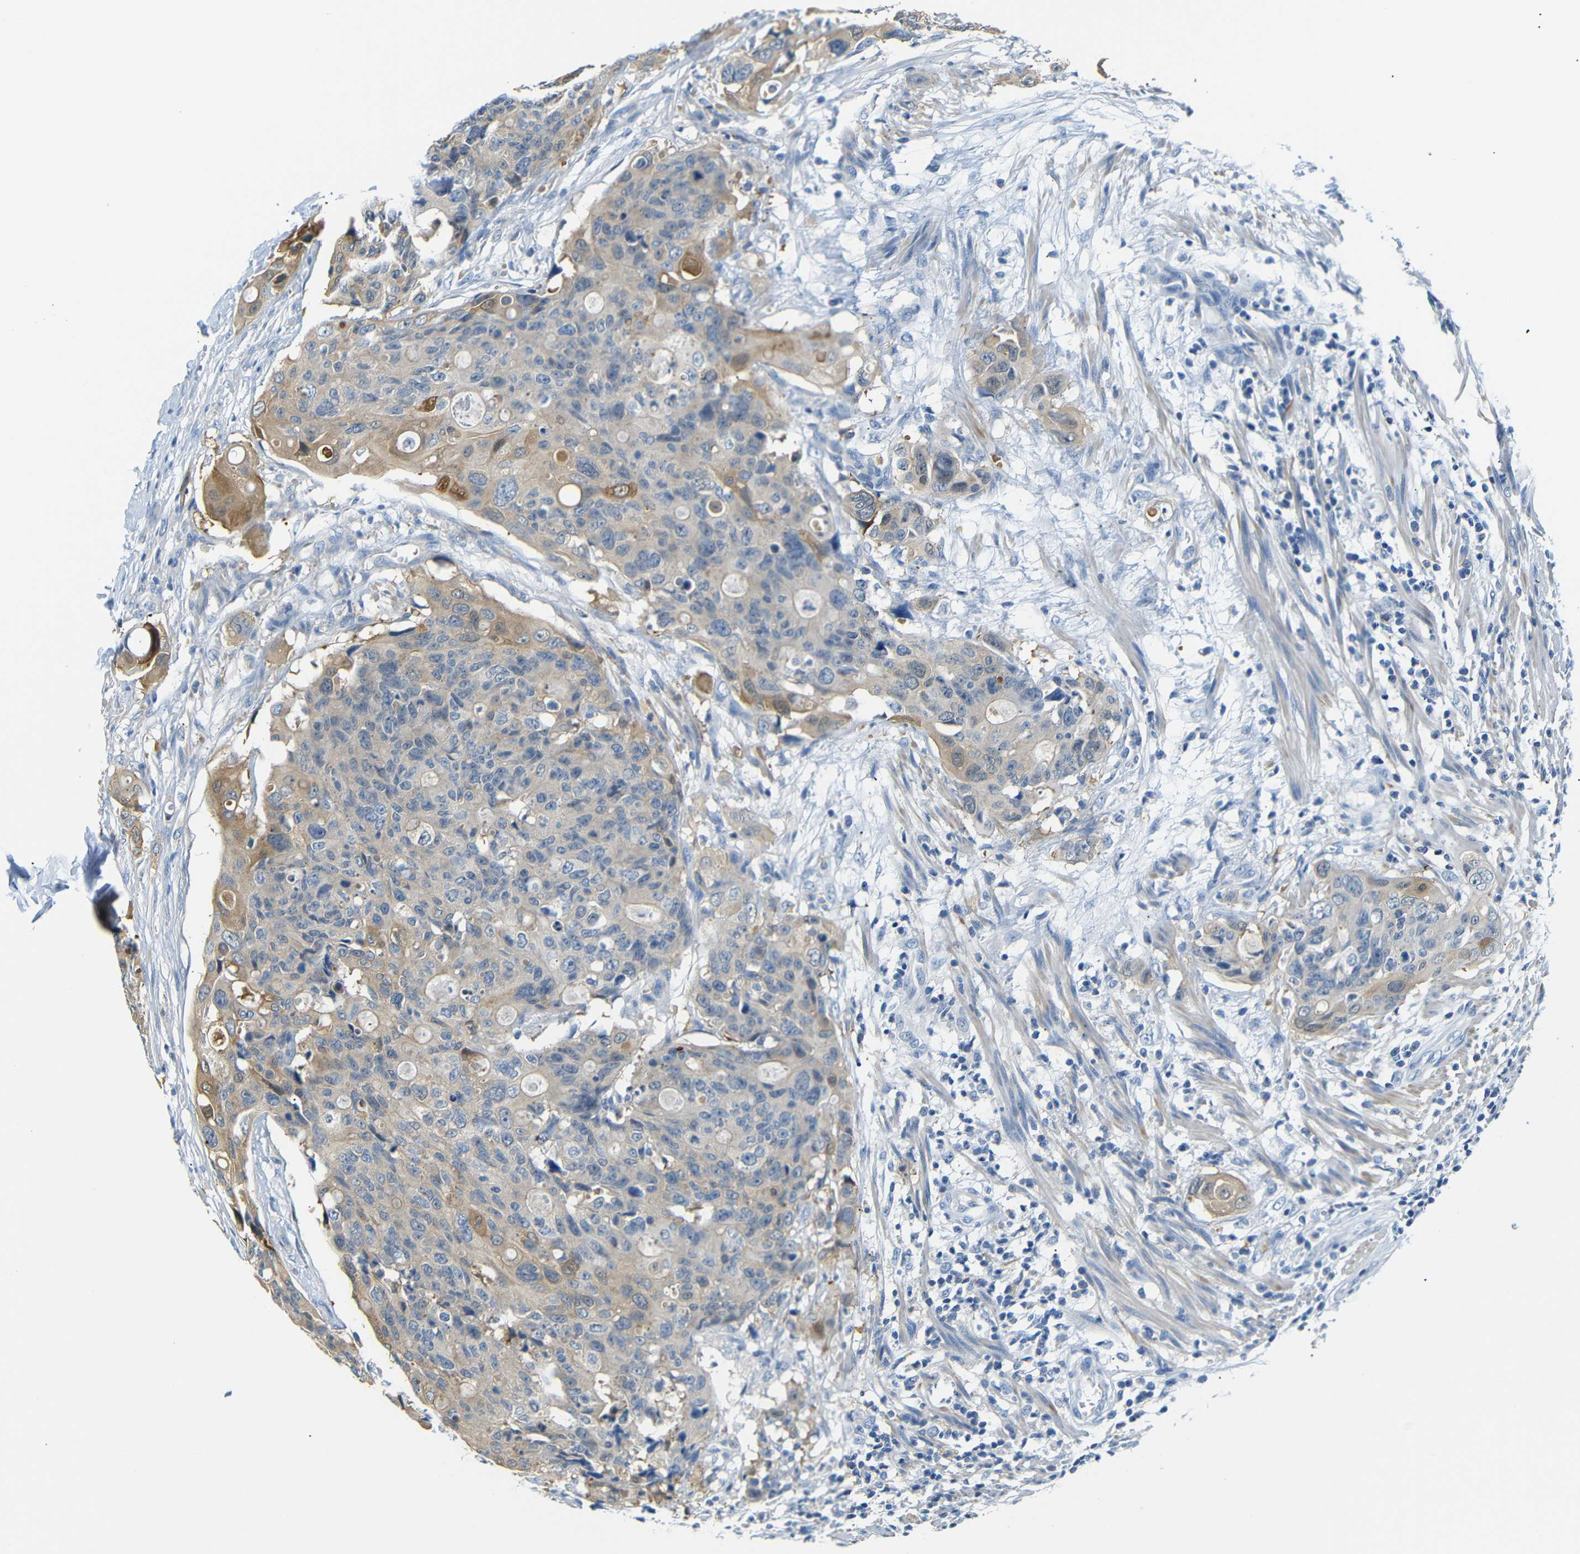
{"staining": {"intensity": "moderate", "quantity": ">75%", "location": "cytoplasmic/membranous,nuclear"}, "tissue": "colorectal cancer", "cell_type": "Tumor cells", "image_type": "cancer", "snomed": [{"axis": "morphology", "description": "Adenocarcinoma, NOS"}, {"axis": "topography", "description": "Colon"}], "caption": "Colorectal cancer (adenocarcinoma) stained with a protein marker shows moderate staining in tumor cells.", "gene": "SFN", "patient": {"sex": "female", "age": 57}}